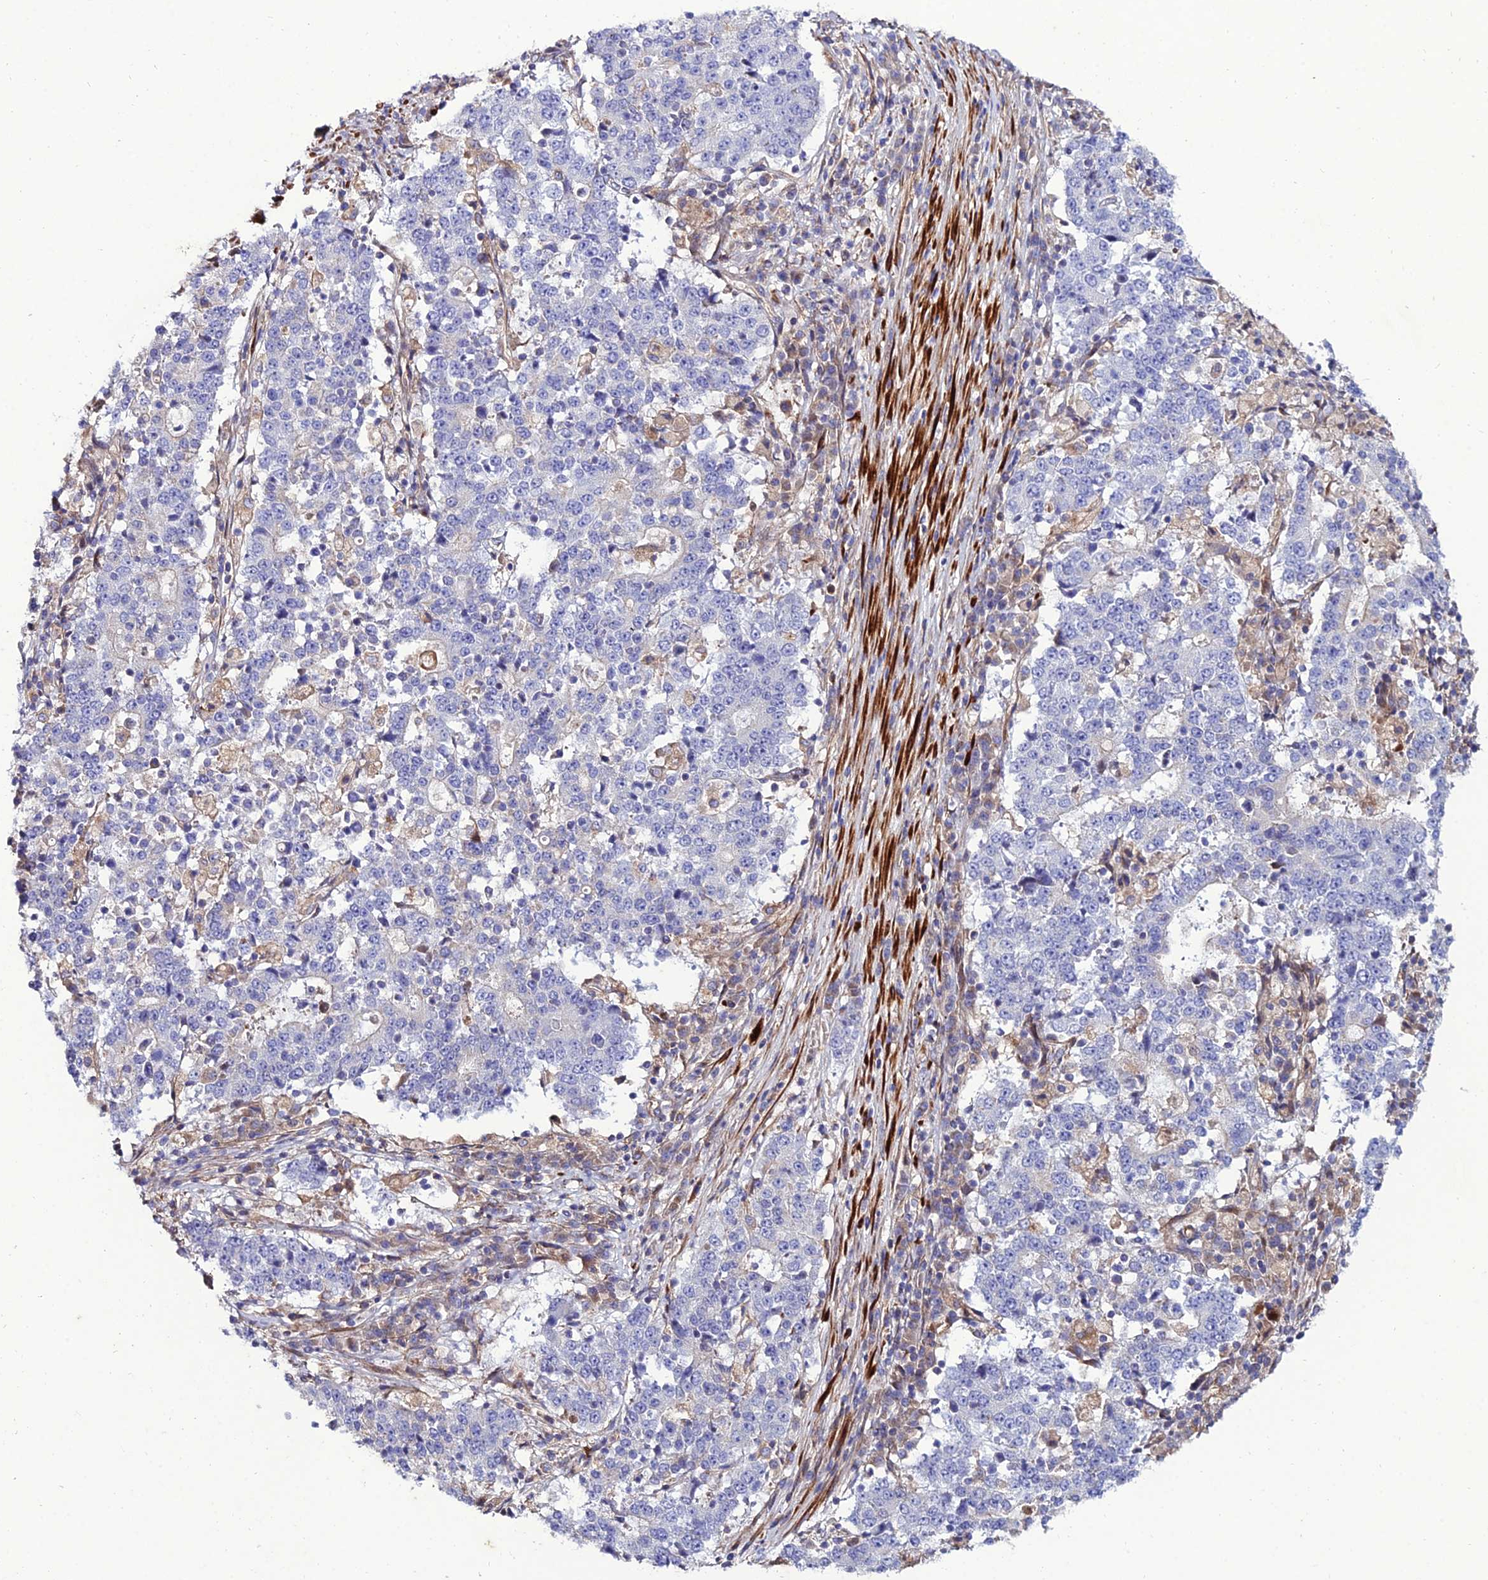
{"staining": {"intensity": "negative", "quantity": "none", "location": "none"}, "tissue": "stomach cancer", "cell_type": "Tumor cells", "image_type": "cancer", "snomed": [{"axis": "morphology", "description": "Adenocarcinoma, NOS"}, {"axis": "topography", "description": "Stomach"}], "caption": "Tumor cells show no significant protein expression in stomach cancer (adenocarcinoma).", "gene": "ARL6IP1", "patient": {"sex": "male", "age": 59}}